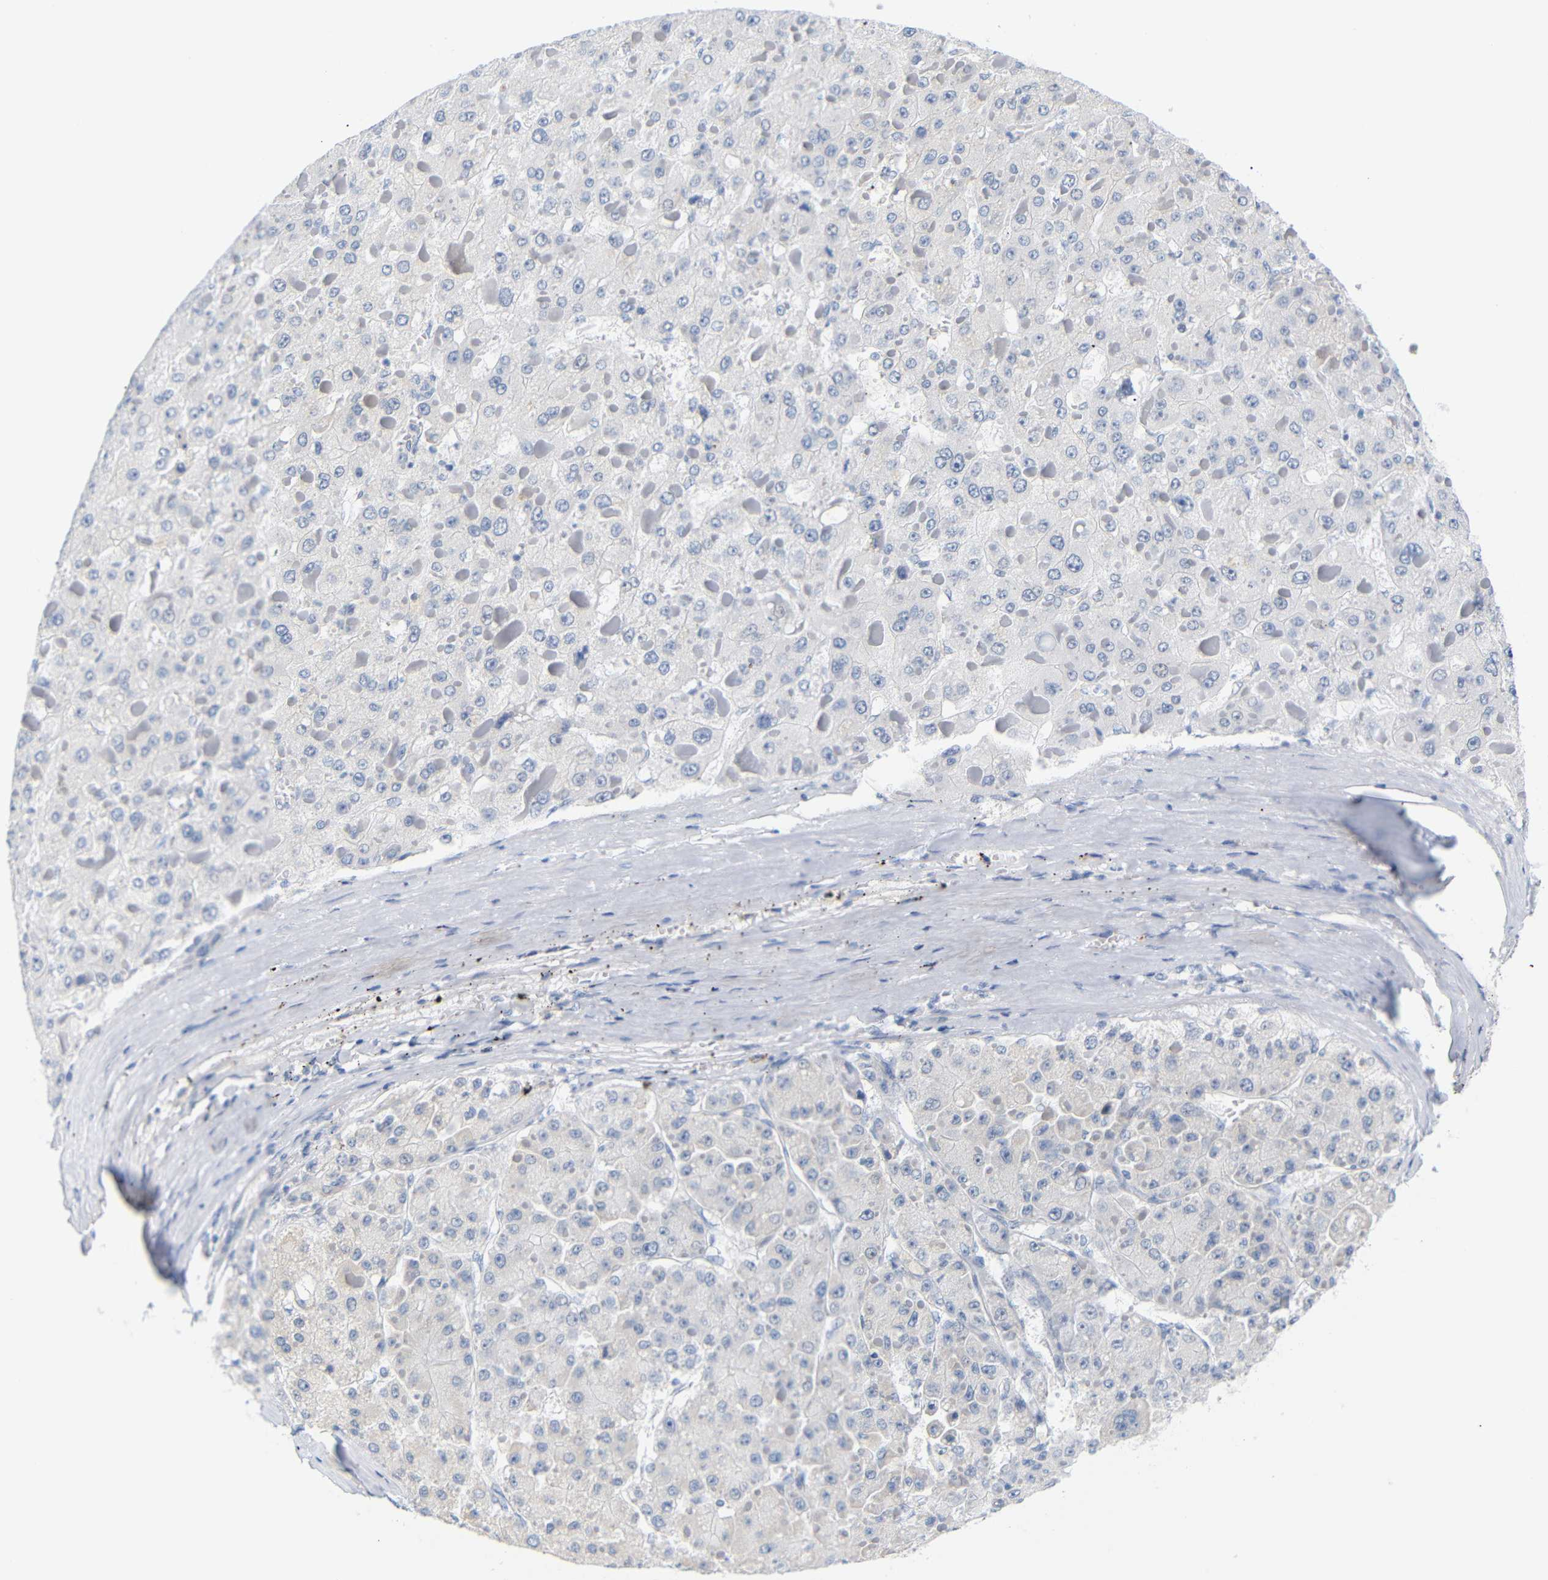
{"staining": {"intensity": "negative", "quantity": "none", "location": "none"}, "tissue": "liver cancer", "cell_type": "Tumor cells", "image_type": "cancer", "snomed": [{"axis": "morphology", "description": "Carcinoma, Hepatocellular, NOS"}, {"axis": "topography", "description": "Liver"}], "caption": "The photomicrograph shows no significant positivity in tumor cells of liver cancer (hepatocellular carcinoma). (Brightfield microscopy of DAB (3,3'-diaminobenzidine) immunohistochemistry at high magnification).", "gene": "STMN3", "patient": {"sex": "female", "age": 73}}